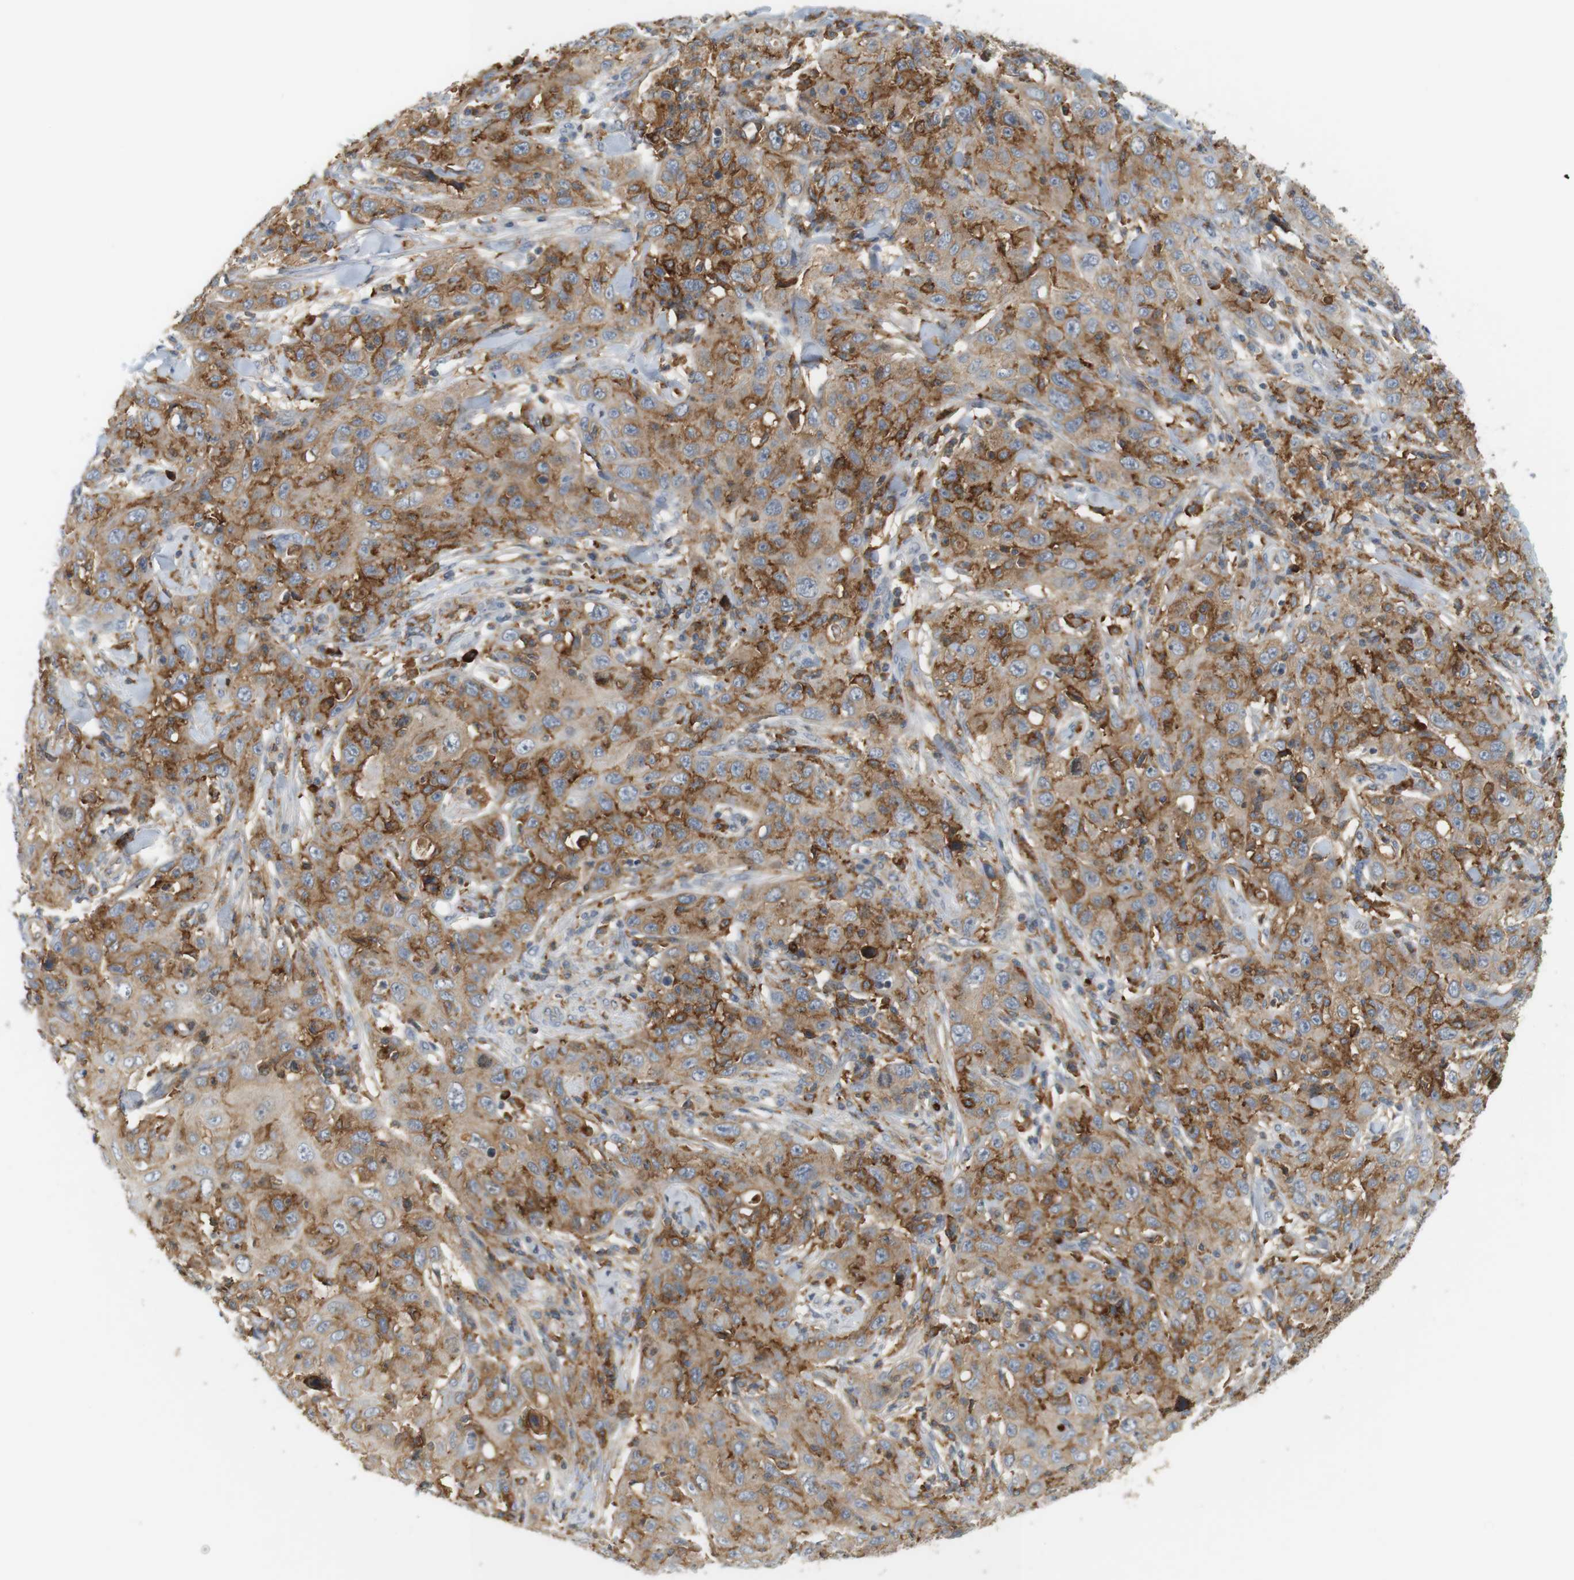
{"staining": {"intensity": "moderate", "quantity": ">75%", "location": "cytoplasmic/membranous"}, "tissue": "skin cancer", "cell_type": "Tumor cells", "image_type": "cancer", "snomed": [{"axis": "morphology", "description": "Squamous cell carcinoma, NOS"}, {"axis": "topography", "description": "Skin"}], "caption": "High-power microscopy captured an immunohistochemistry (IHC) histopathology image of squamous cell carcinoma (skin), revealing moderate cytoplasmic/membranous expression in about >75% of tumor cells.", "gene": "SIRPA", "patient": {"sex": "female", "age": 88}}